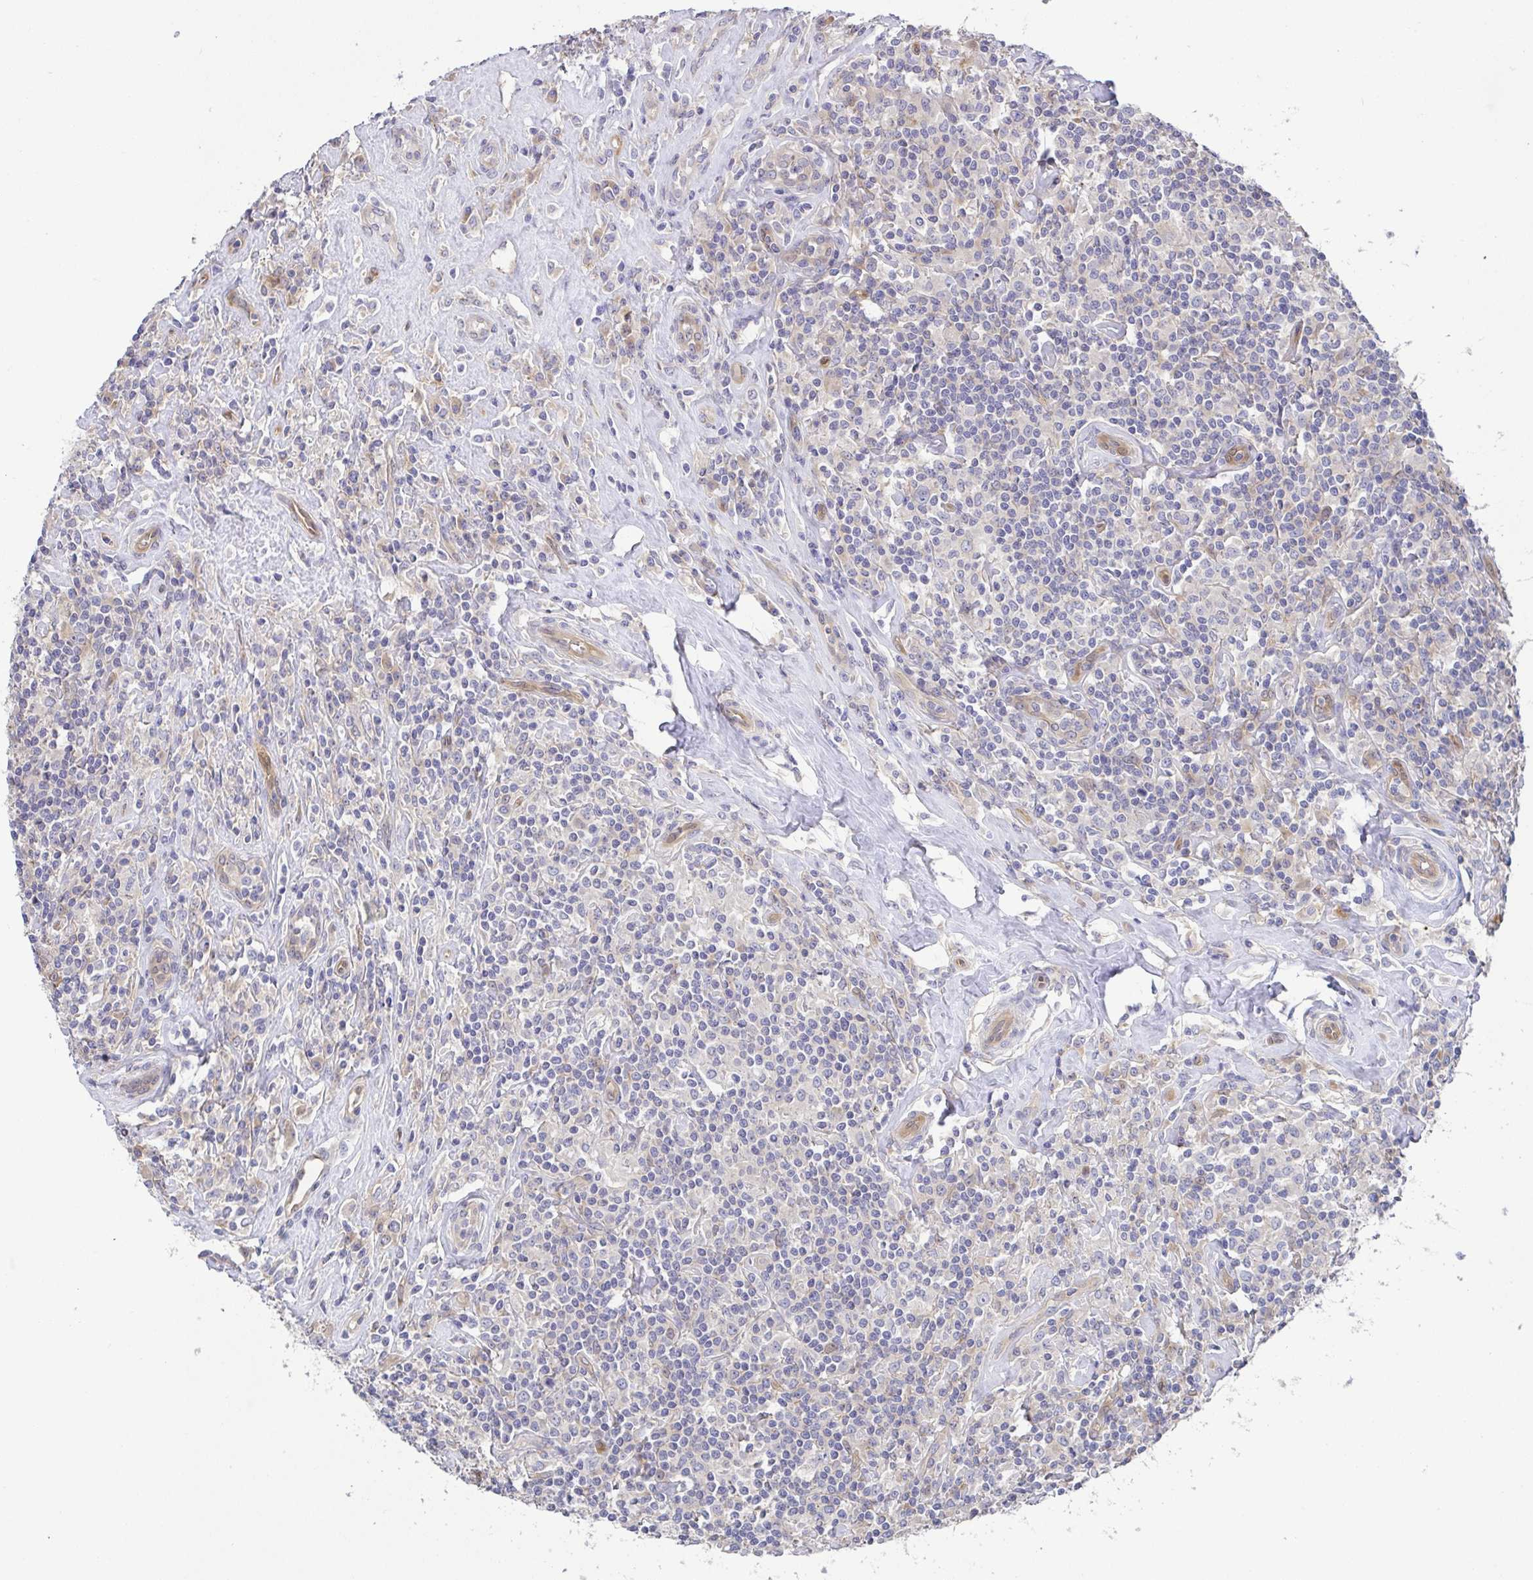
{"staining": {"intensity": "negative", "quantity": "none", "location": "none"}, "tissue": "lymphoma", "cell_type": "Tumor cells", "image_type": "cancer", "snomed": [{"axis": "morphology", "description": "Hodgkin's disease, NOS"}, {"axis": "morphology", "description": "Hodgkin's lymphoma, nodular sclerosis"}, {"axis": "topography", "description": "Lymph node"}], "caption": "Immunohistochemistry image of neoplastic tissue: lymphoma stained with DAB exhibits no significant protein positivity in tumor cells.", "gene": "EIF3D", "patient": {"sex": "female", "age": 10}}